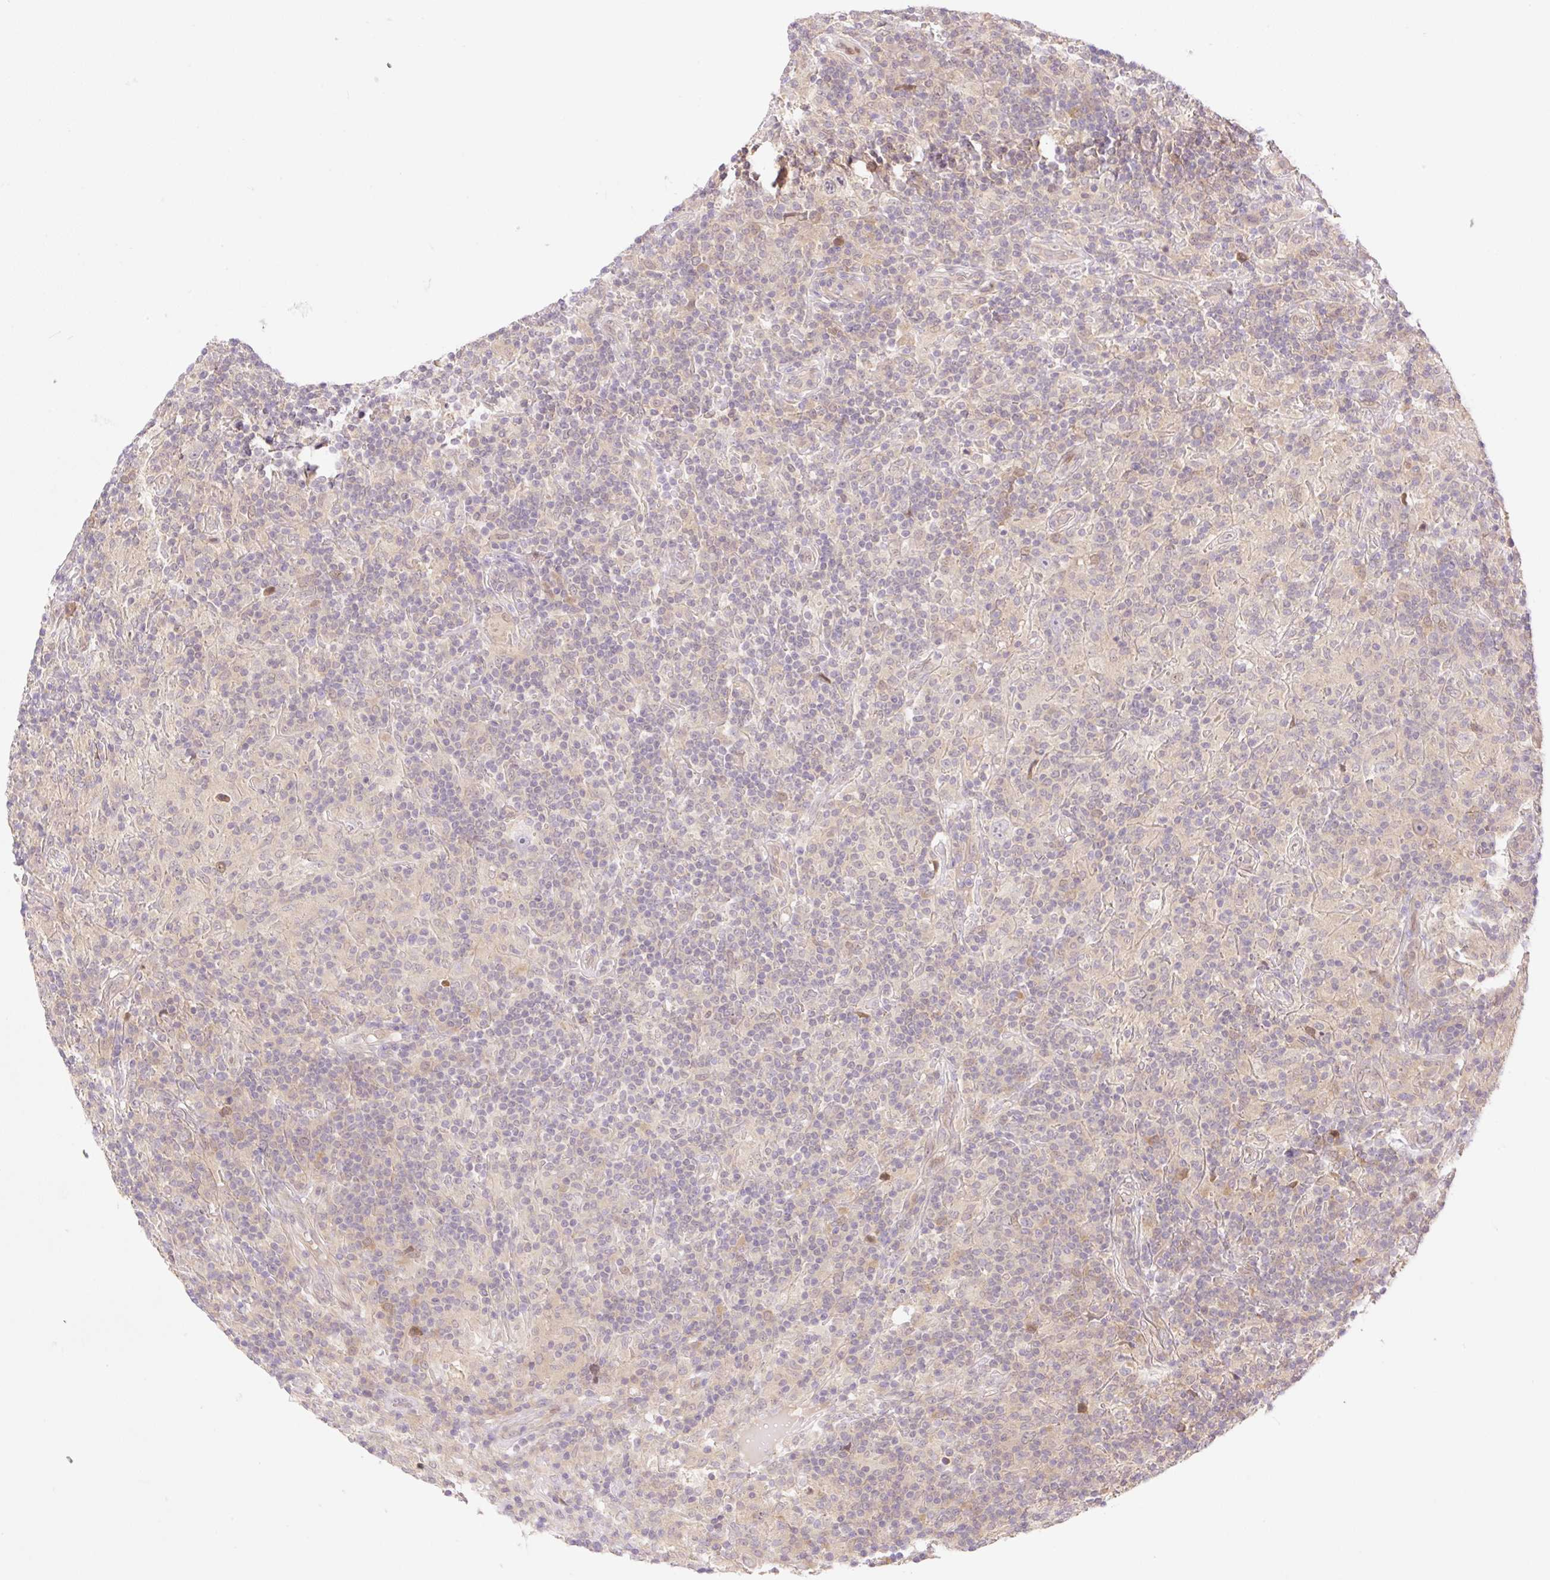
{"staining": {"intensity": "negative", "quantity": "none", "location": "none"}, "tissue": "lymphoma", "cell_type": "Tumor cells", "image_type": "cancer", "snomed": [{"axis": "morphology", "description": "Hodgkin's disease, NOS"}, {"axis": "topography", "description": "Lymph node"}], "caption": "Tumor cells are negative for protein expression in human lymphoma.", "gene": "VPS25", "patient": {"sex": "male", "age": 70}}